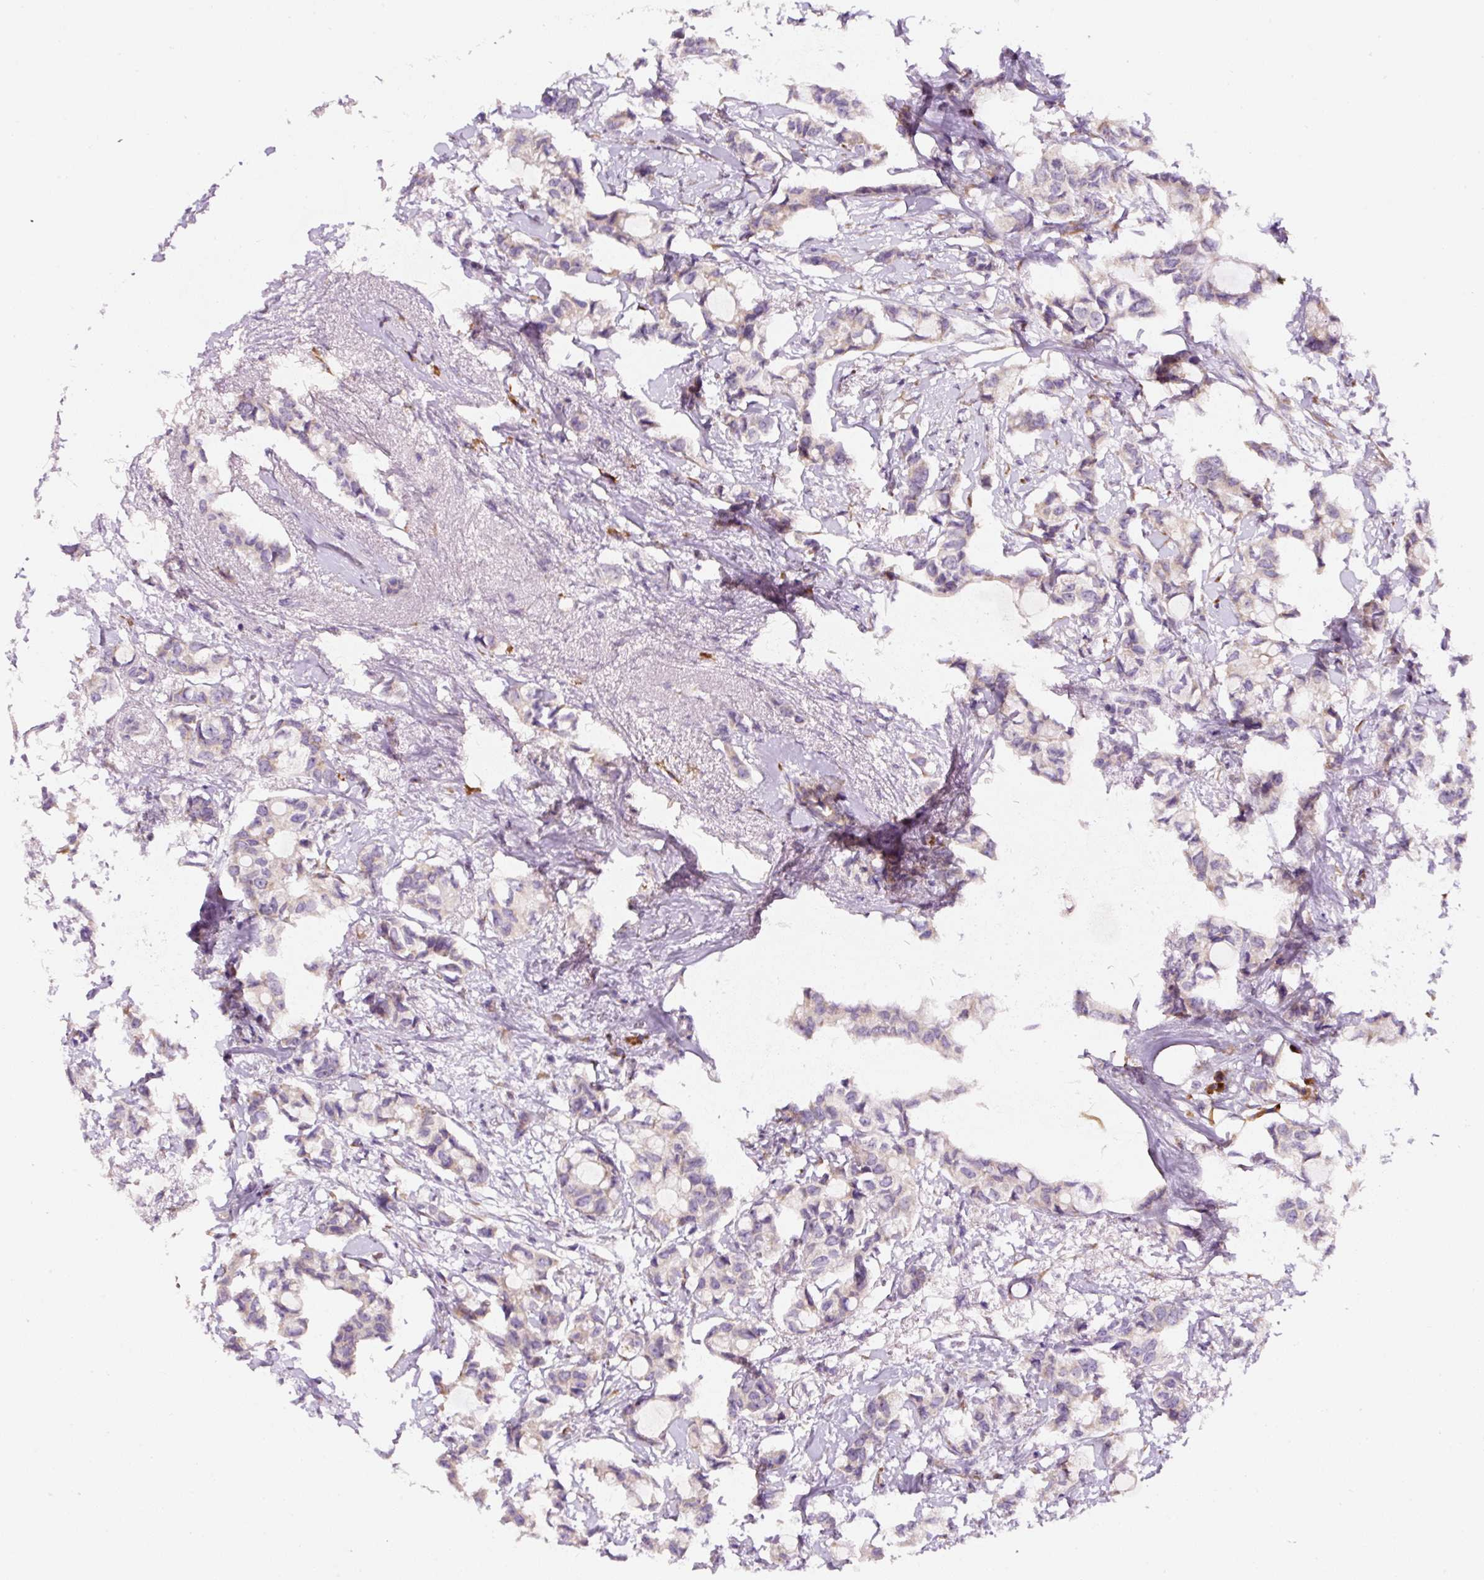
{"staining": {"intensity": "weak", "quantity": "<25%", "location": "cytoplasmic/membranous"}, "tissue": "breast cancer", "cell_type": "Tumor cells", "image_type": "cancer", "snomed": [{"axis": "morphology", "description": "Duct carcinoma"}, {"axis": "topography", "description": "Breast"}], "caption": "Human breast intraductal carcinoma stained for a protein using immunohistochemistry reveals no expression in tumor cells.", "gene": "DDOST", "patient": {"sex": "female", "age": 73}}